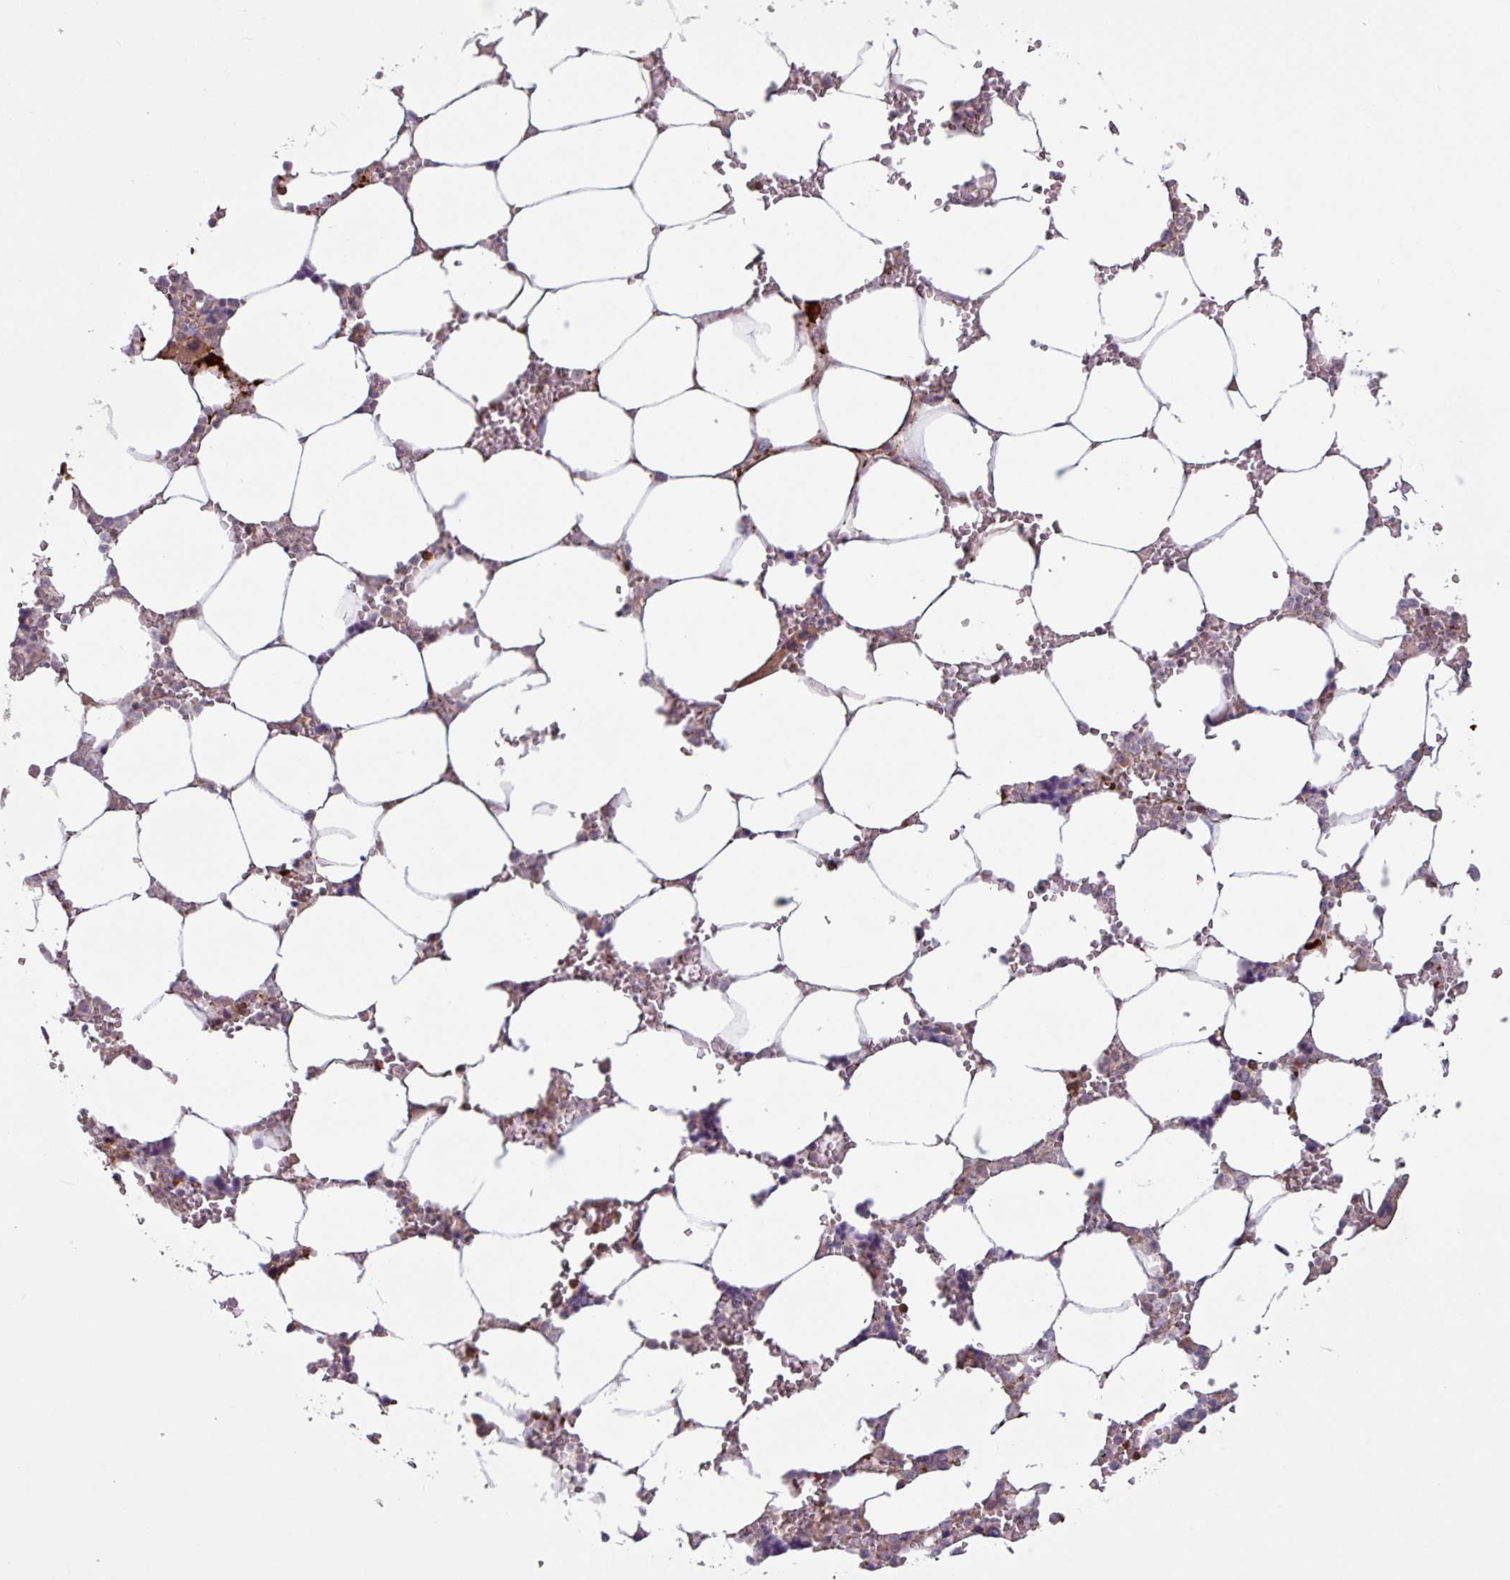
{"staining": {"intensity": "moderate", "quantity": "<25%", "location": "cytoplasmic/membranous"}, "tissue": "bone marrow", "cell_type": "Hematopoietic cells", "image_type": "normal", "snomed": [{"axis": "morphology", "description": "Normal tissue, NOS"}, {"axis": "topography", "description": "Bone marrow"}], "caption": "This image displays IHC staining of benign human bone marrow, with low moderate cytoplasmic/membranous expression in about <25% of hematopoietic cells.", "gene": "SEC61G", "patient": {"sex": "male", "age": 64}}